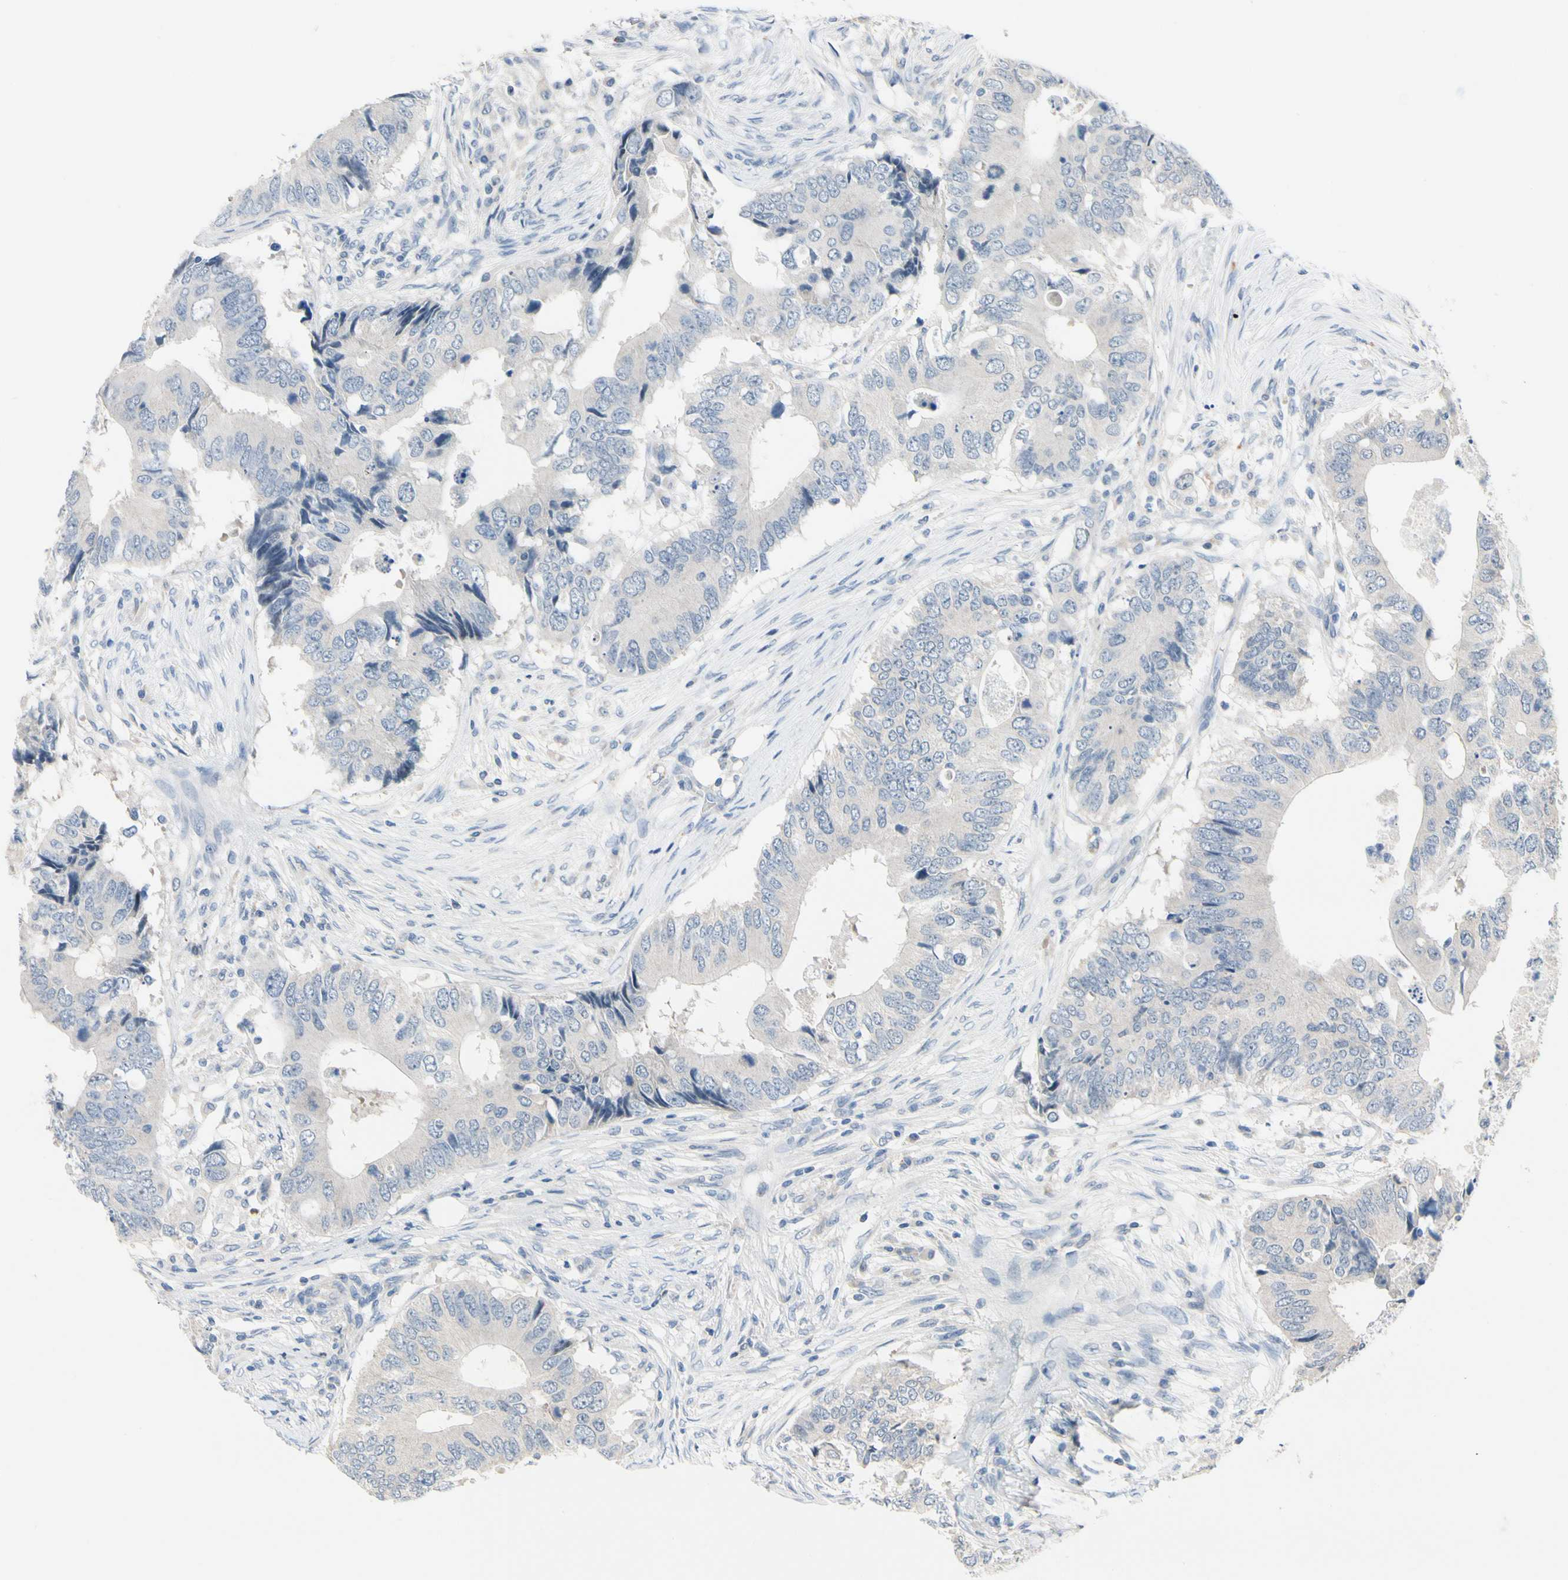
{"staining": {"intensity": "negative", "quantity": "none", "location": "none"}, "tissue": "colorectal cancer", "cell_type": "Tumor cells", "image_type": "cancer", "snomed": [{"axis": "morphology", "description": "Adenocarcinoma, NOS"}, {"axis": "topography", "description": "Colon"}], "caption": "Protein analysis of colorectal cancer reveals no significant staining in tumor cells. (Stains: DAB IHC with hematoxylin counter stain, Microscopy: brightfield microscopy at high magnification).", "gene": "SLC27A6", "patient": {"sex": "male", "age": 71}}